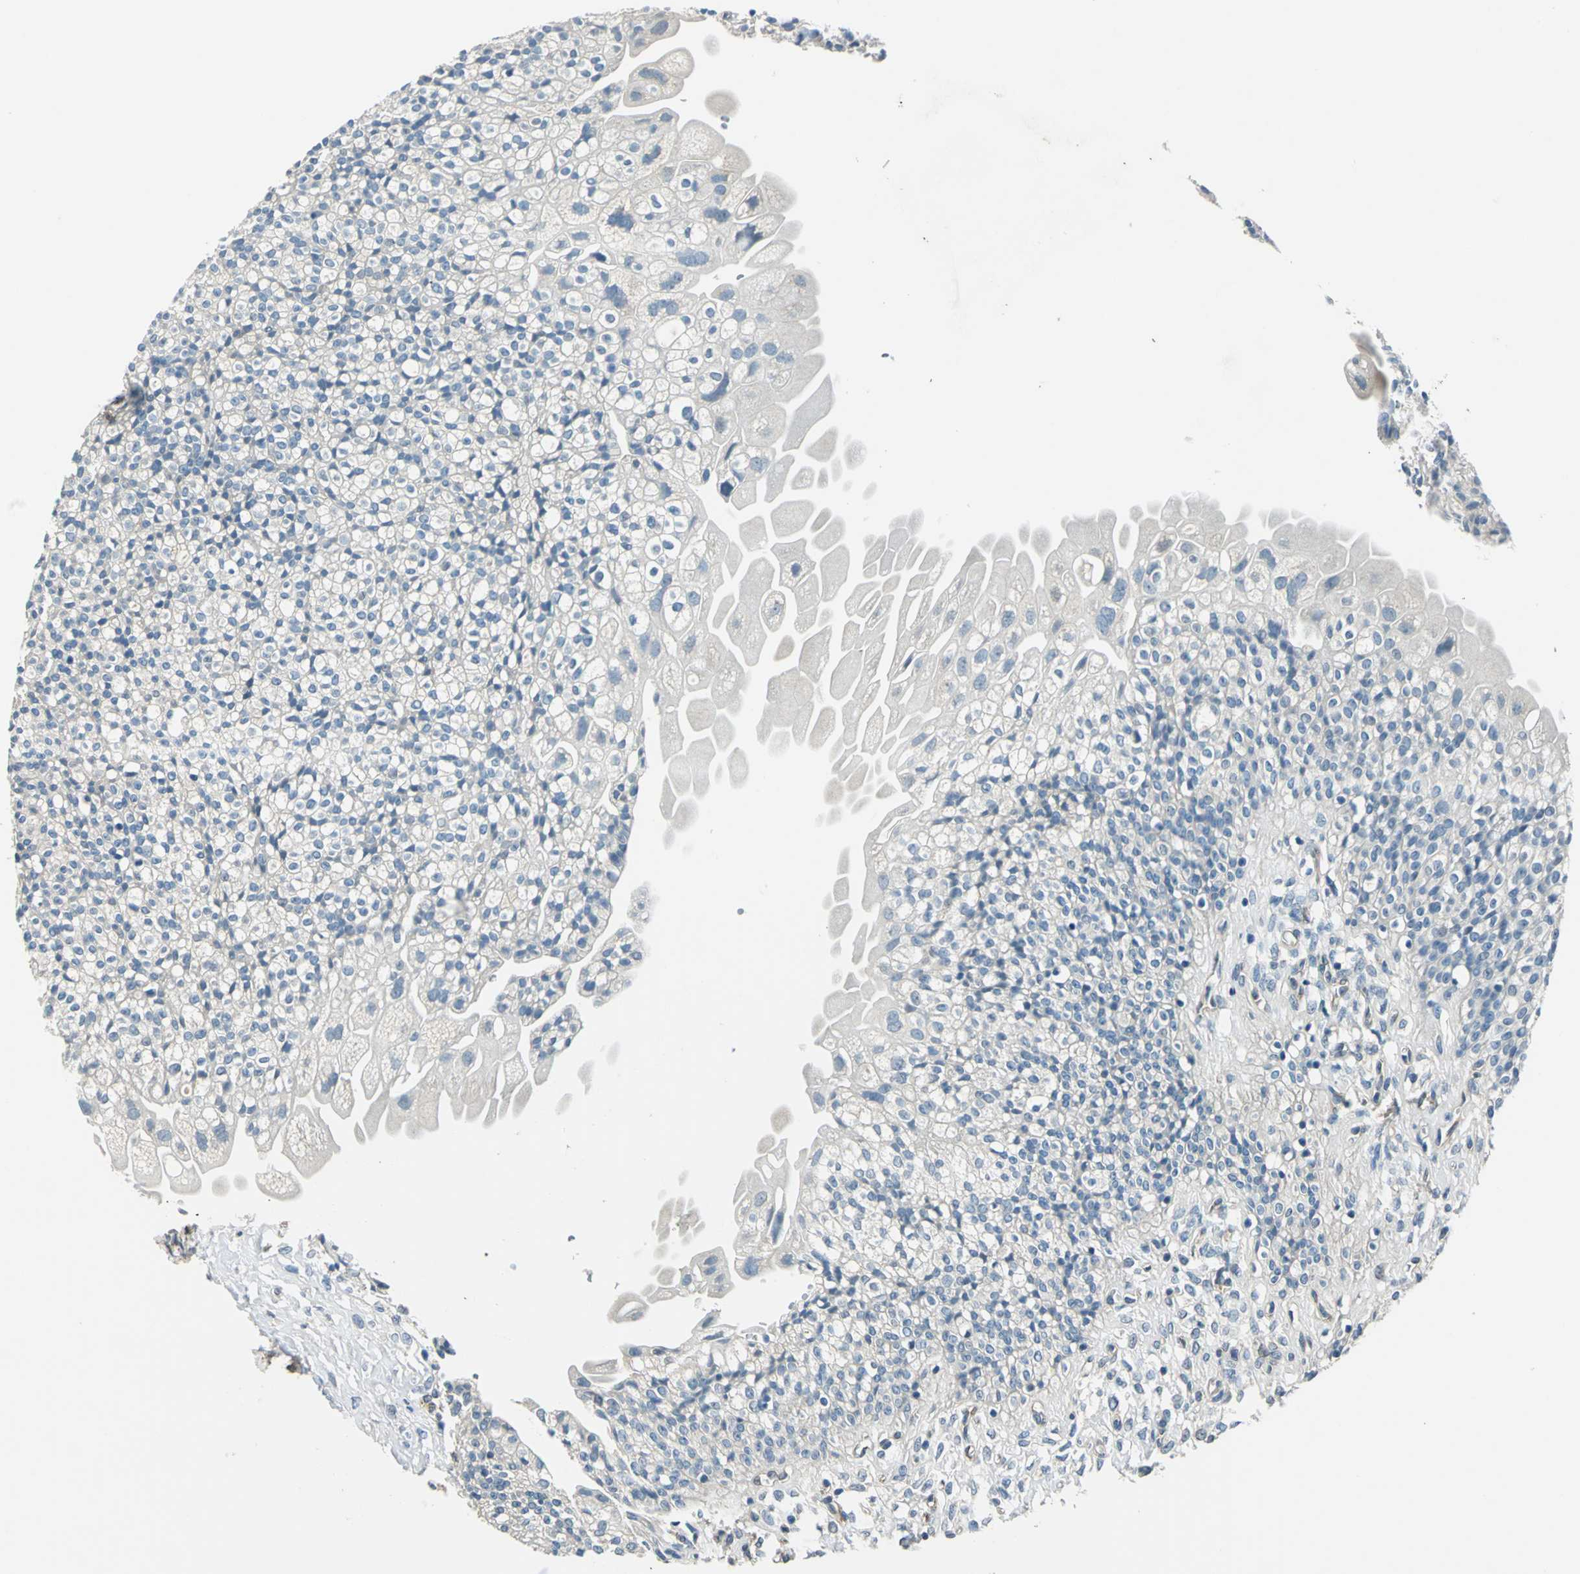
{"staining": {"intensity": "negative", "quantity": "none", "location": "none"}, "tissue": "urinary bladder", "cell_type": "Urothelial cells", "image_type": "normal", "snomed": [{"axis": "morphology", "description": "Normal tissue, NOS"}, {"axis": "topography", "description": "Urinary bladder"}], "caption": "An immunohistochemistry image of unremarkable urinary bladder is shown. There is no staining in urothelial cells of urinary bladder. (Immunohistochemistry (ihc), brightfield microscopy, high magnification).", "gene": "CDC42EP1", "patient": {"sex": "female", "age": 80}}